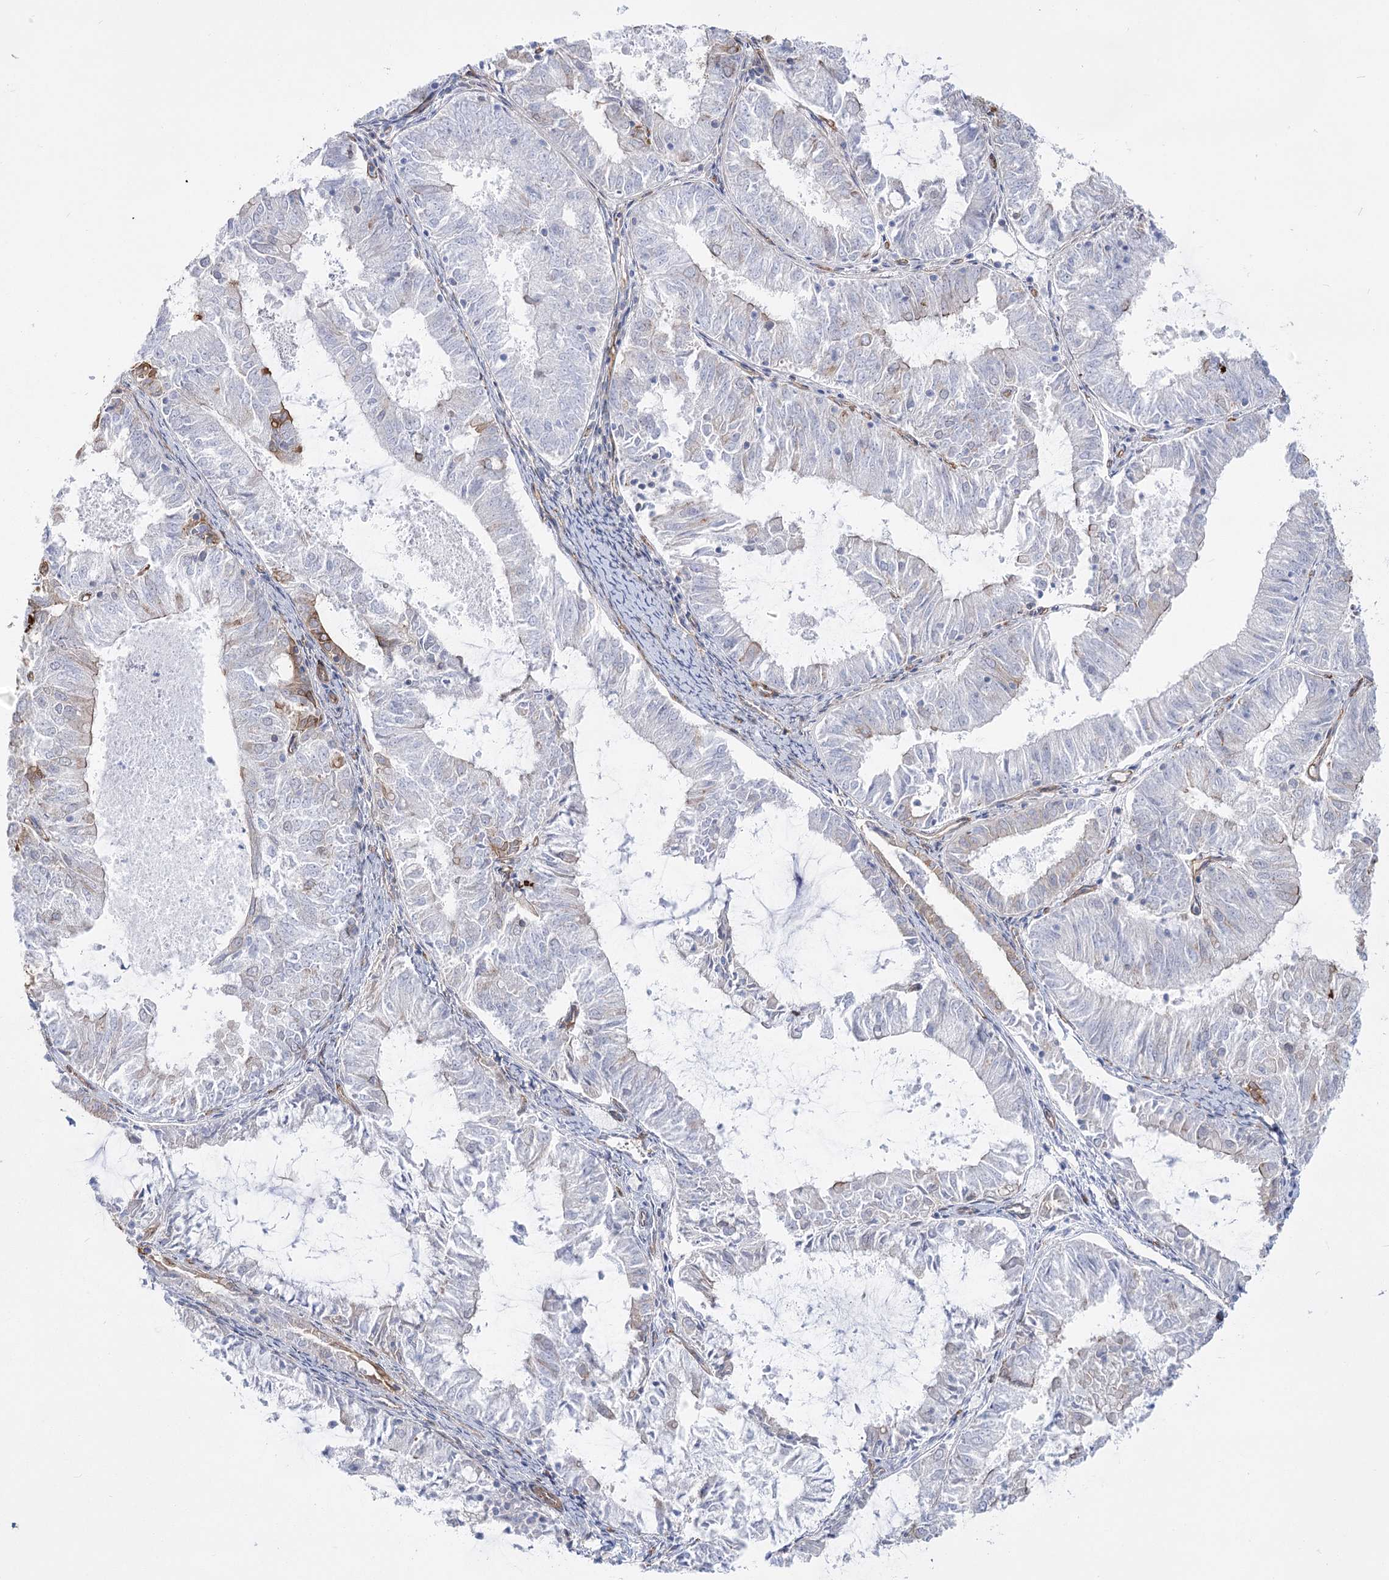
{"staining": {"intensity": "negative", "quantity": "none", "location": "none"}, "tissue": "endometrial cancer", "cell_type": "Tumor cells", "image_type": "cancer", "snomed": [{"axis": "morphology", "description": "Adenocarcinoma, NOS"}, {"axis": "topography", "description": "Endometrium"}], "caption": "Immunohistochemistry image of neoplastic tissue: human adenocarcinoma (endometrial) stained with DAB (3,3'-diaminobenzidine) demonstrates no significant protein staining in tumor cells. Nuclei are stained in blue.", "gene": "PLEKHA5", "patient": {"sex": "female", "age": 57}}